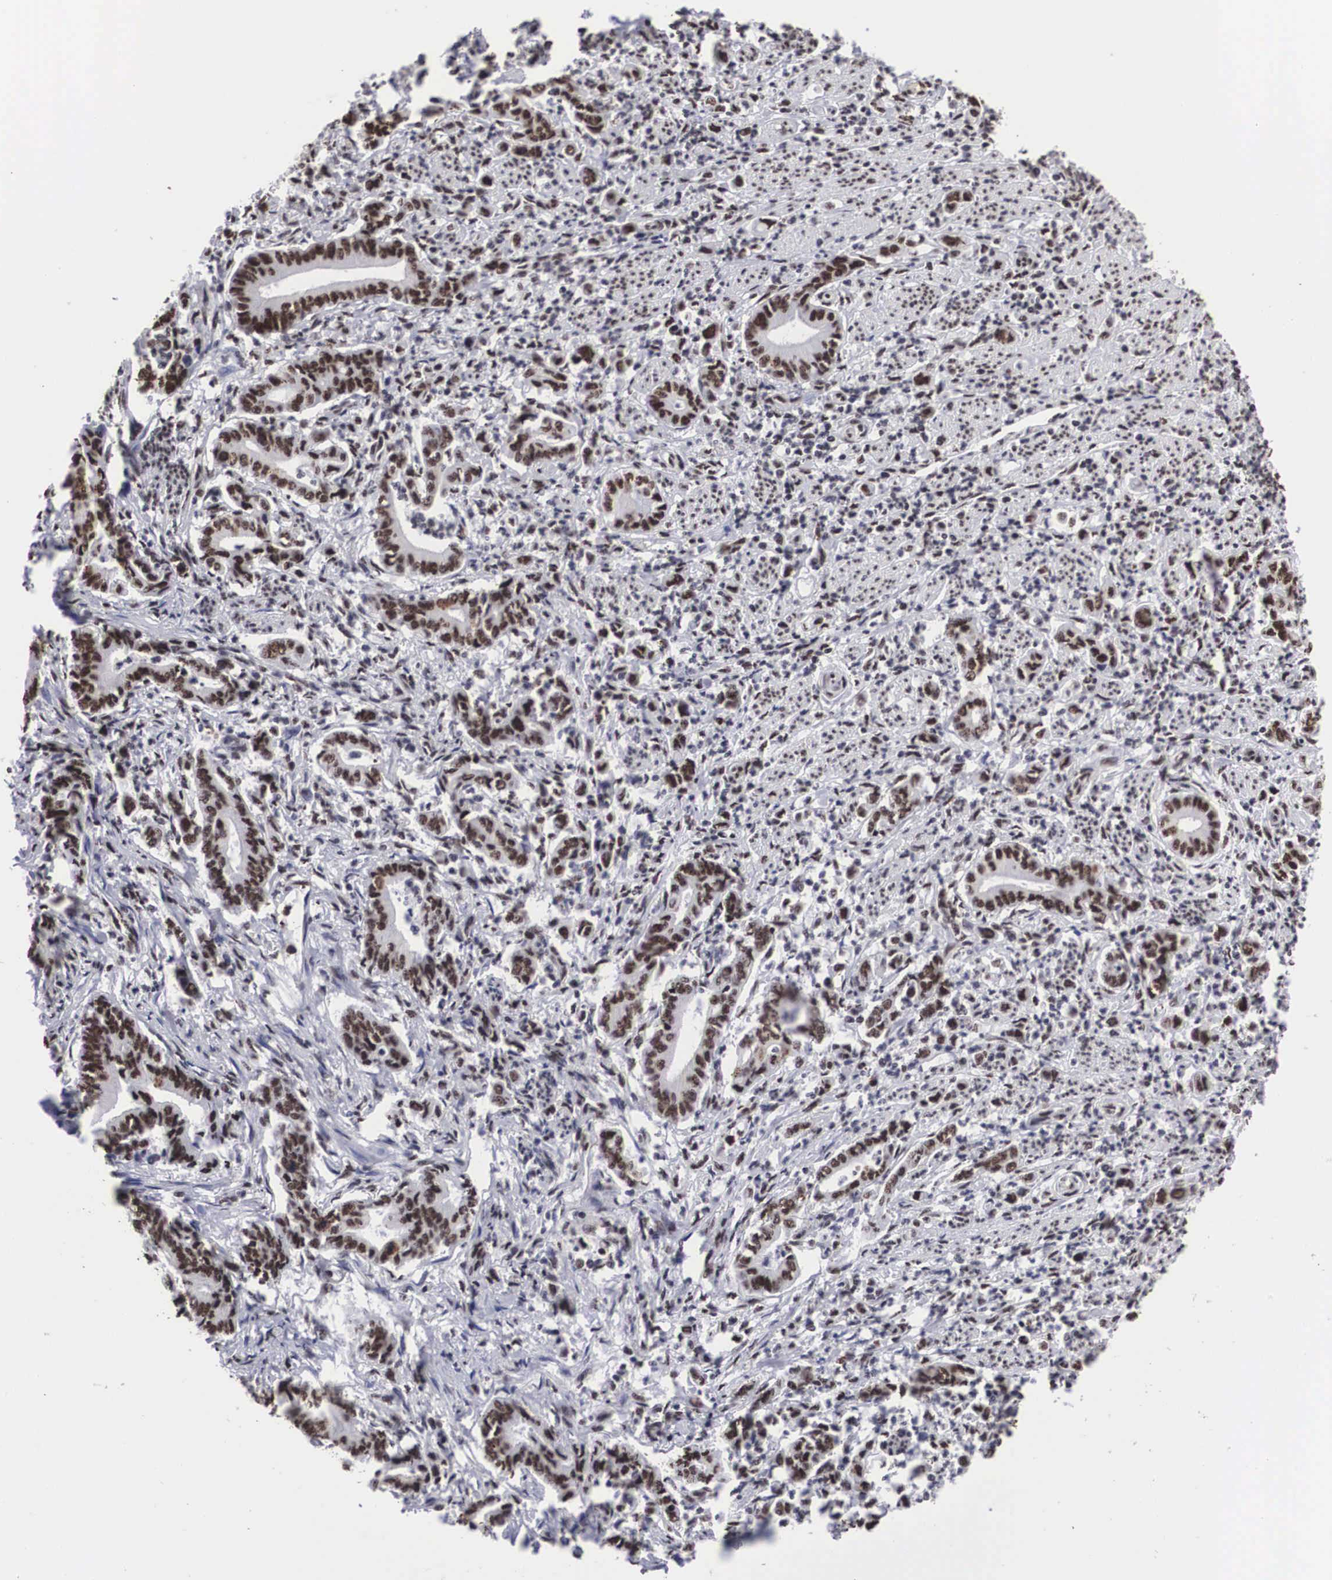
{"staining": {"intensity": "moderate", "quantity": ">75%", "location": "nuclear"}, "tissue": "stomach cancer", "cell_type": "Tumor cells", "image_type": "cancer", "snomed": [{"axis": "morphology", "description": "Adenocarcinoma, NOS"}, {"axis": "topography", "description": "Stomach"}], "caption": "Protein staining shows moderate nuclear staining in about >75% of tumor cells in stomach cancer. (IHC, brightfield microscopy, high magnification).", "gene": "ACIN1", "patient": {"sex": "female", "age": 76}}